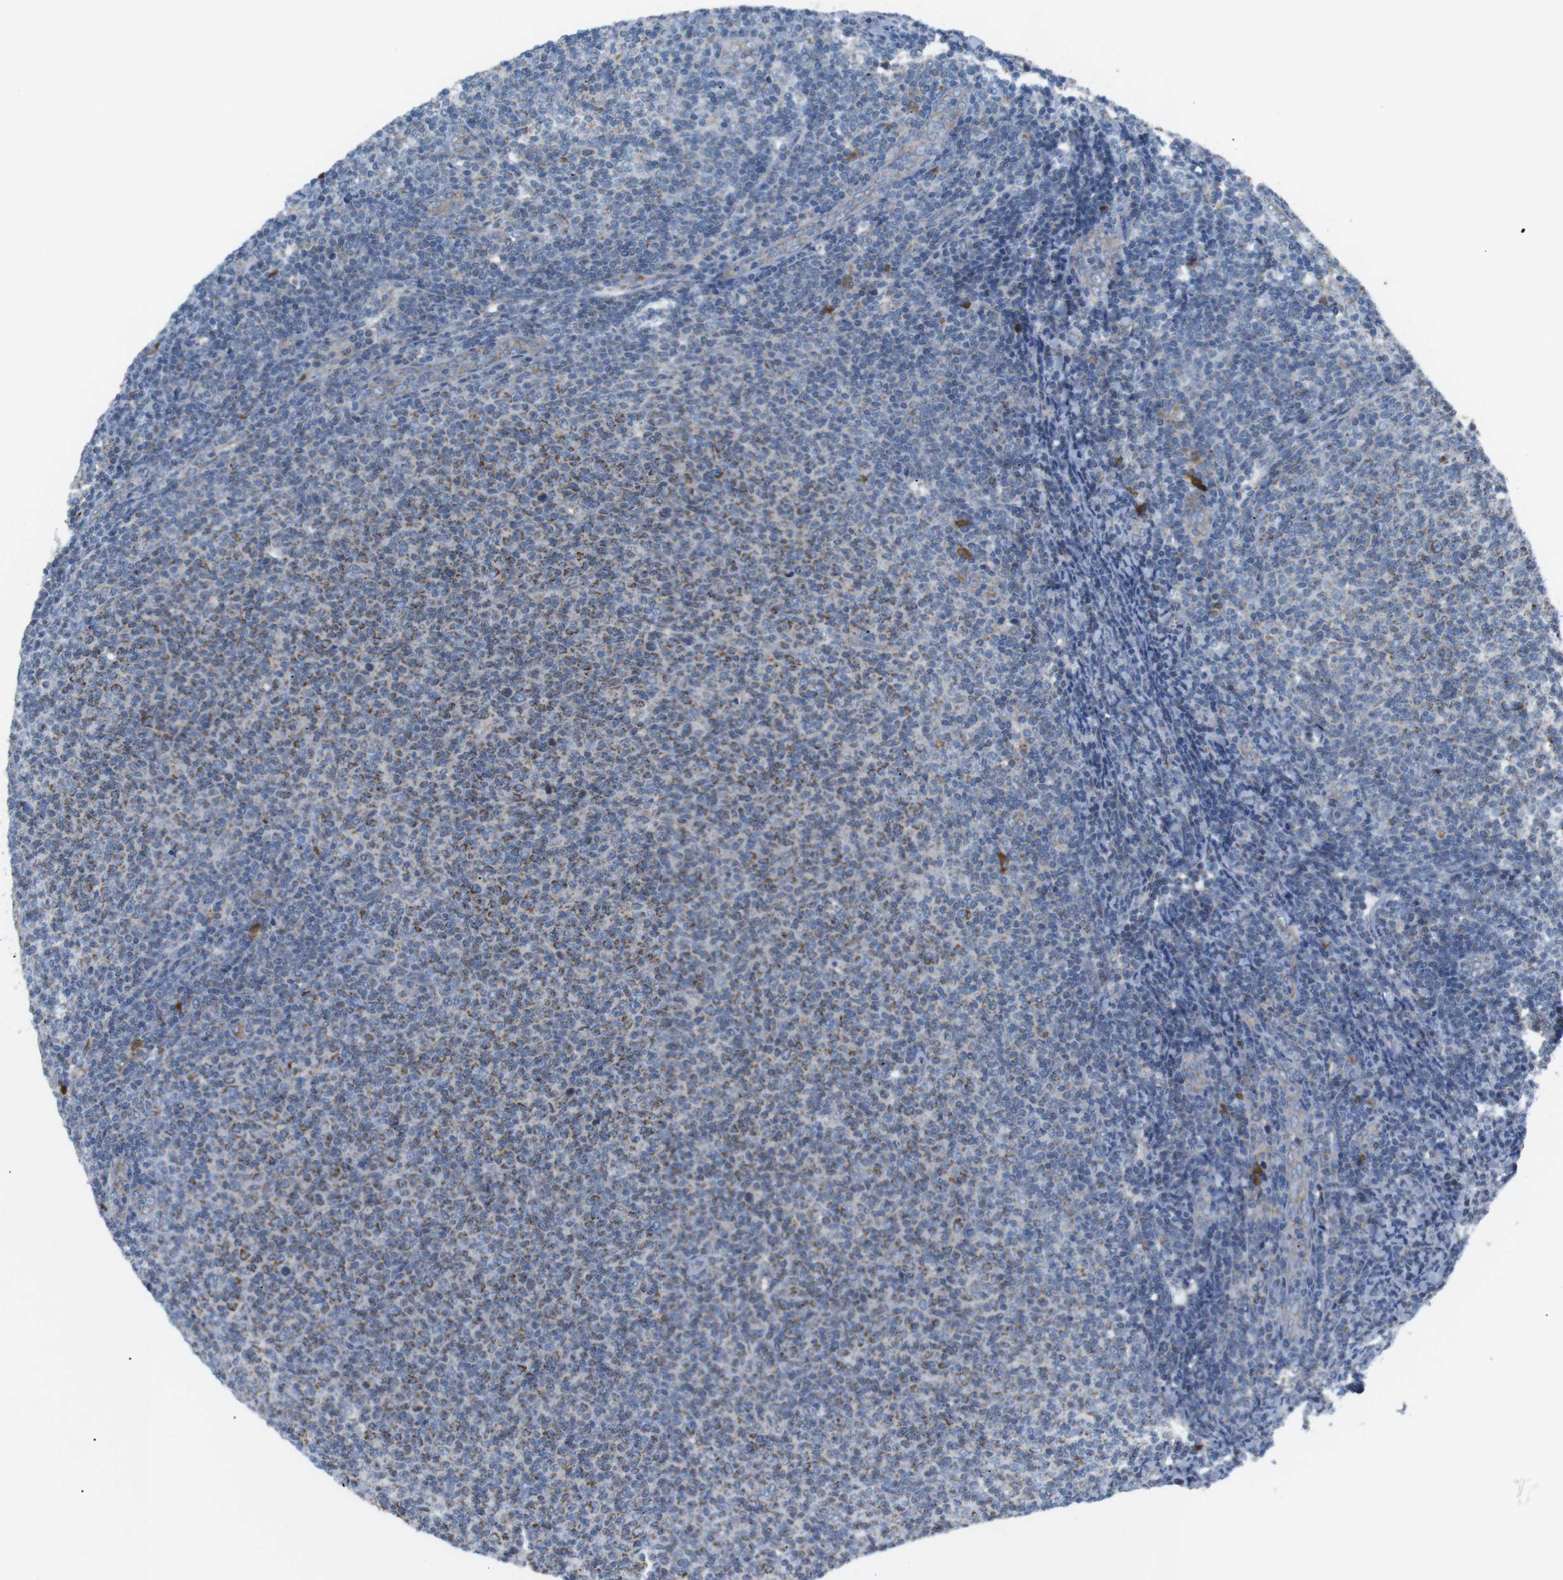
{"staining": {"intensity": "moderate", "quantity": ">75%", "location": "cytoplasmic/membranous"}, "tissue": "lymphoma", "cell_type": "Tumor cells", "image_type": "cancer", "snomed": [{"axis": "morphology", "description": "Malignant lymphoma, non-Hodgkin's type, Low grade"}, {"axis": "topography", "description": "Lymph node"}], "caption": "The immunohistochemical stain labels moderate cytoplasmic/membranous positivity in tumor cells of lymphoma tissue. (brown staining indicates protein expression, while blue staining denotes nuclei).", "gene": "BACE1", "patient": {"sex": "male", "age": 66}}